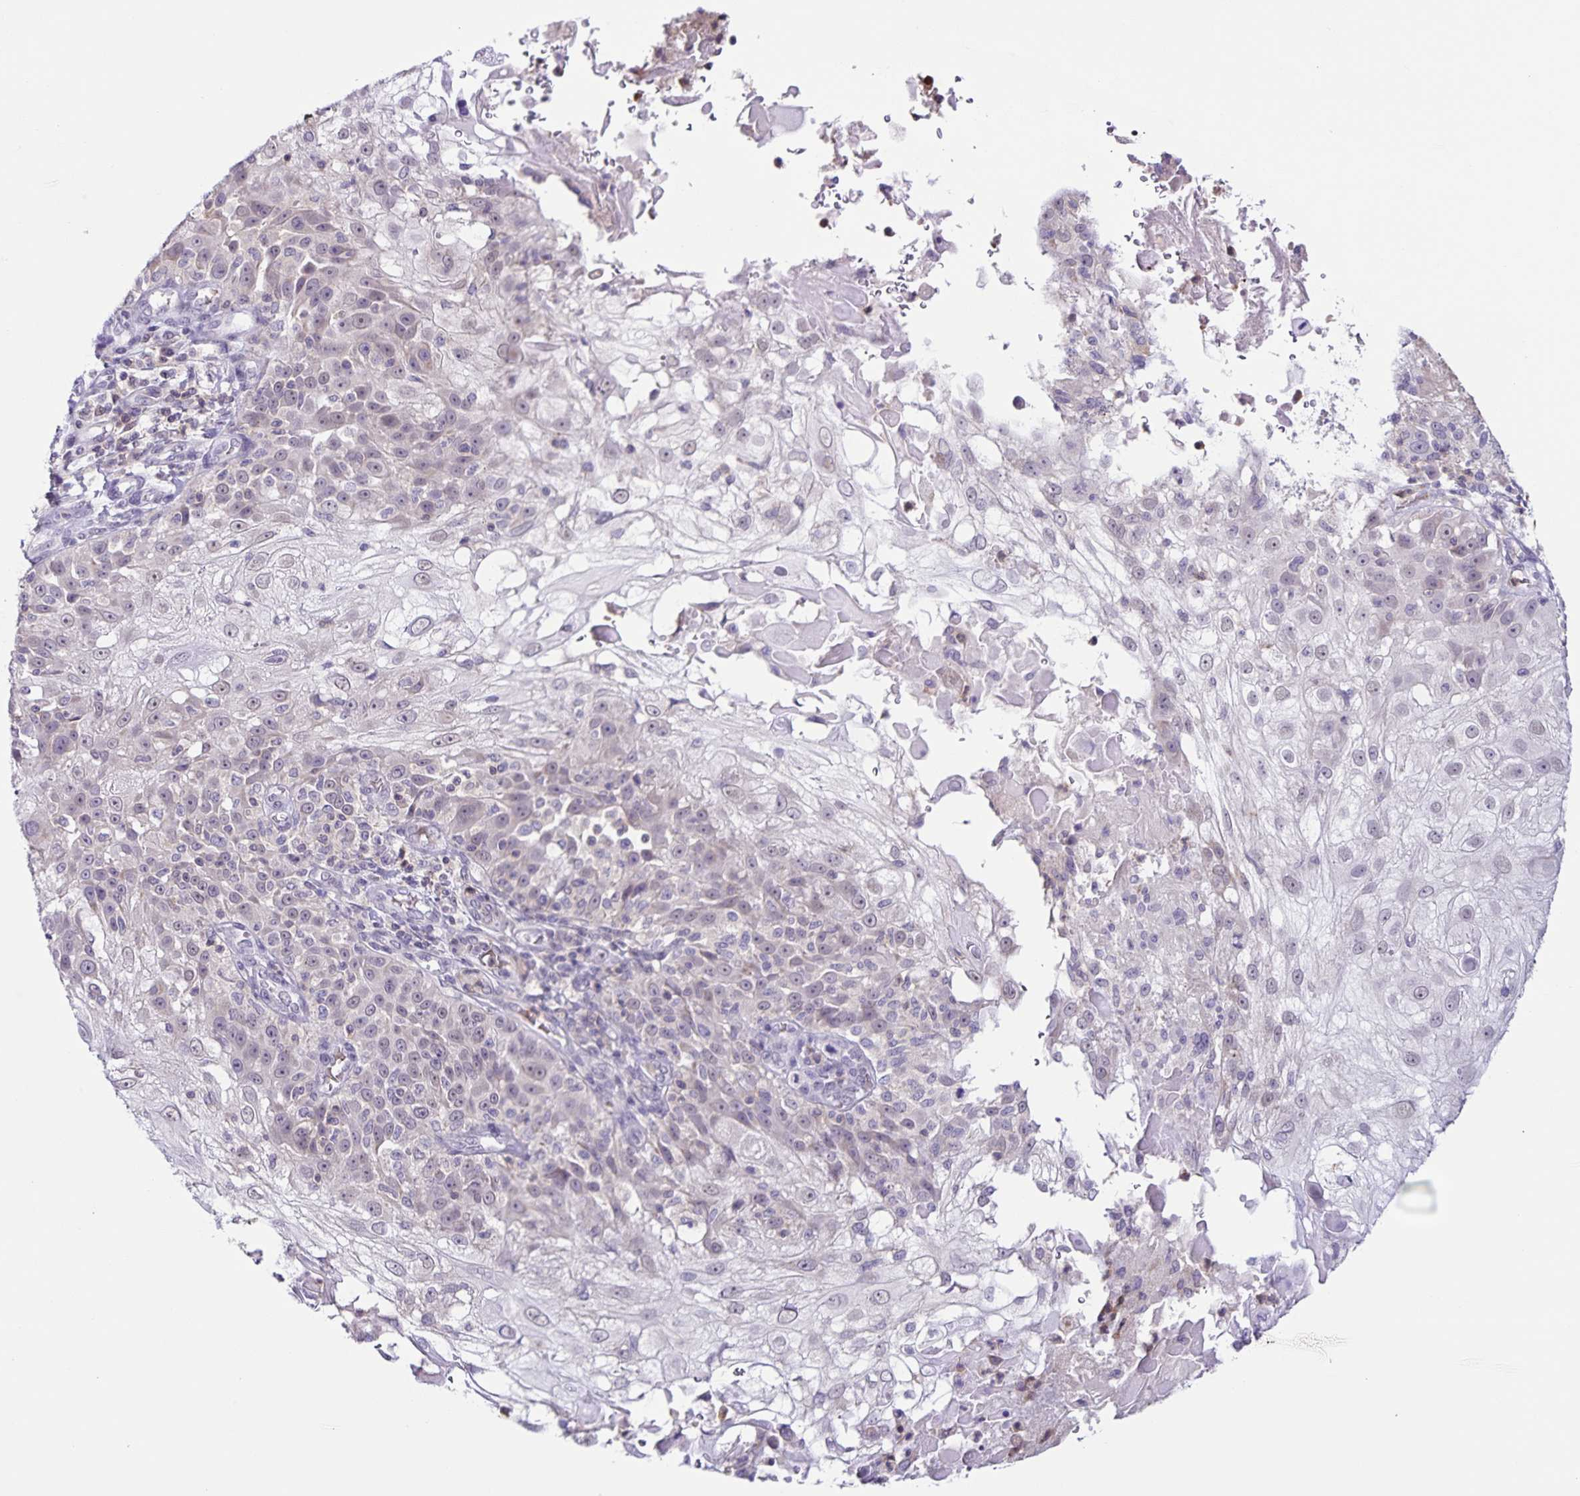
{"staining": {"intensity": "negative", "quantity": "none", "location": "none"}, "tissue": "skin cancer", "cell_type": "Tumor cells", "image_type": "cancer", "snomed": [{"axis": "morphology", "description": "Normal tissue, NOS"}, {"axis": "morphology", "description": "Squamous cell carcinoma, NOS"}, {"axis": "topography", "description": "Skin"}], "caption": "Immunohistochemistry (IHC) histopathology image of skin cancer (squamous cell carcinoma) stained for a protein (brown), which exhibits no positivity in tumor cells.", "gene": "STPG4", "patient": {"sex": "female", "age": 83}}